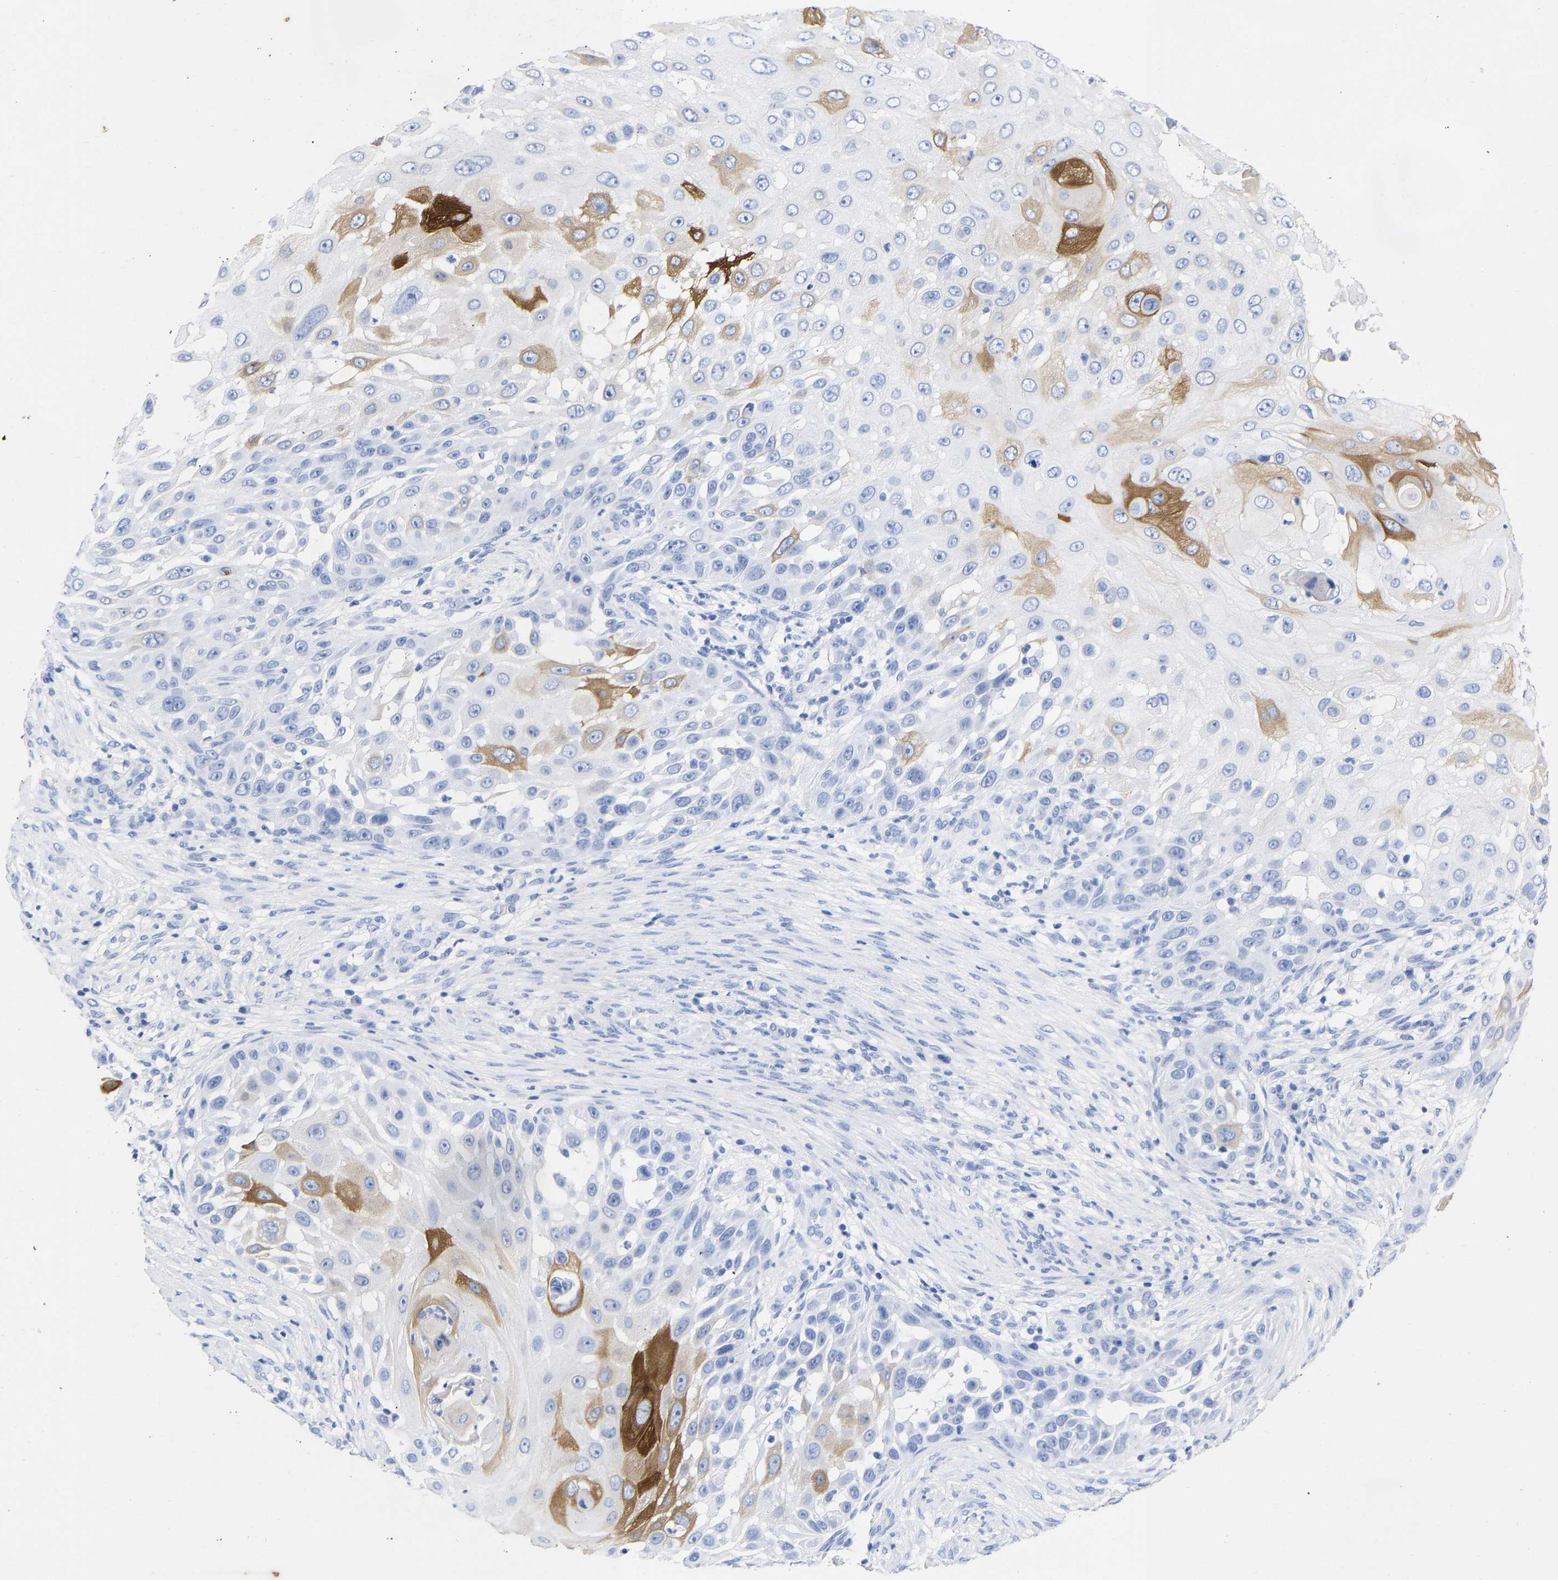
{"staining": {"intensity": "strong", "quantity": "<25%", "location": "cytoplasmic/membranous"}, "tissue": "skin cancer", "cell_type": "Tumor cells", "image_type": "cancer", "snomed": [{"axis": "morphology", "description": "Squamous cell carcinoma, NOS"}, {"axis": "topography", "description": "Skin"}], "caption": "Immunohistochemistry (IHC) (DAB (3,3'-diaminobenzidine)) staining of human skin cancer (squamous cell carcinoma) displays strong cytoplasmic/membranous protein staining in about <25% of tumor cells.", "gene": "KRT1", "patient": {"sex": "female", "age": 44}}